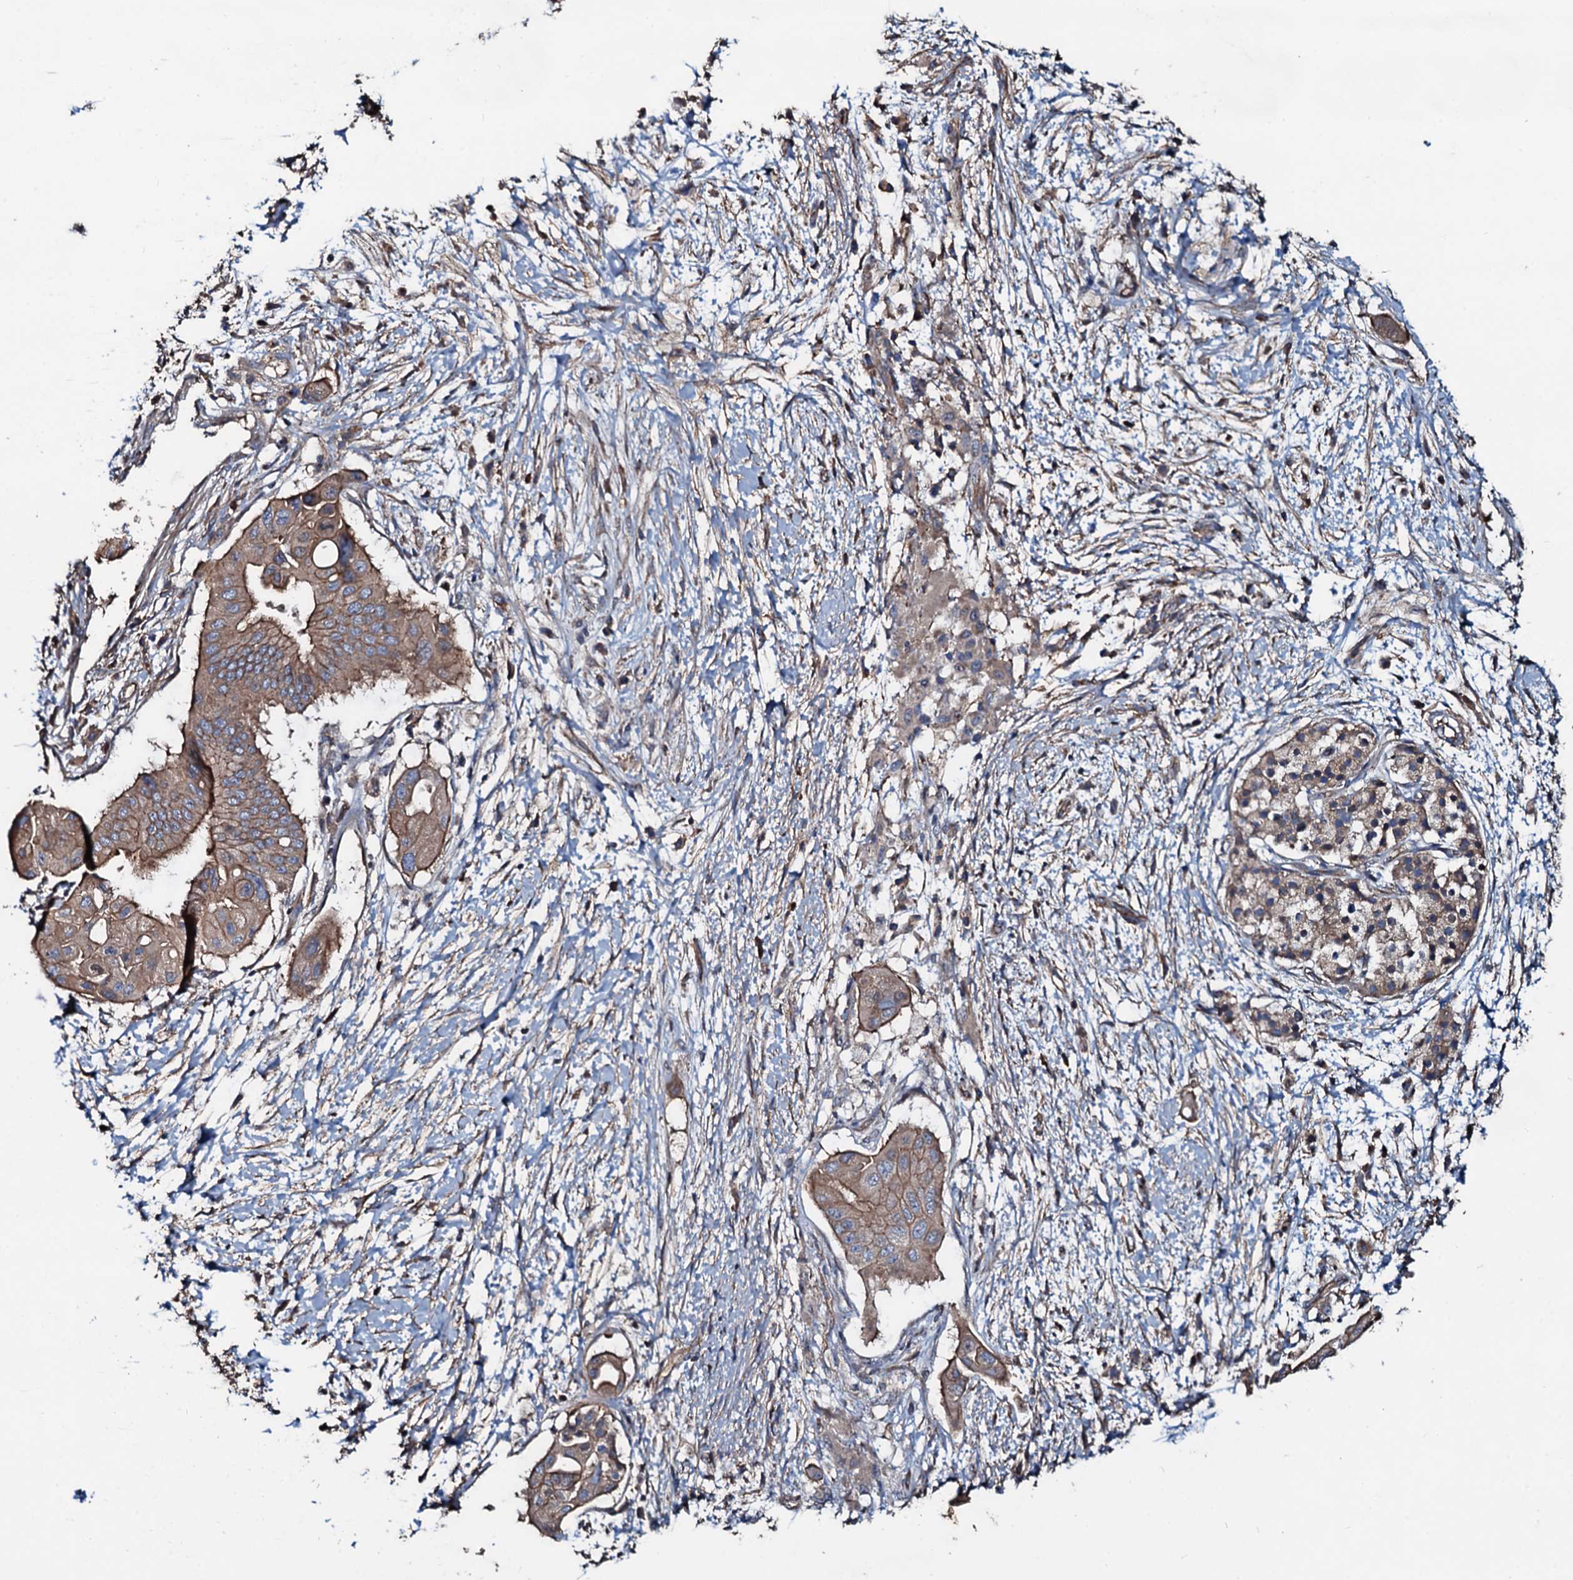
{"staining": {"intensity": "moderate", "quantity": ">75%", "location": "cytoplasmic/membranous"}, "tissue": "pancreatic cancer", "cell_type": "Tumor cells", "image_type": "cancer", "snomed": [{"axis": "morphology", "description": "Adenocarcinoma, NOS"}, {"axis": "topography", "description": "Pancreas"}], "caption": "IHC of pancreatic cancer (adenocarcinoma) displays medium levels of moderate cytoplasmic/membranous positivity in approximately >75% of tumor cells.", "gene": "DMAC2", "patient": {"sex": "male", "age": 68}}